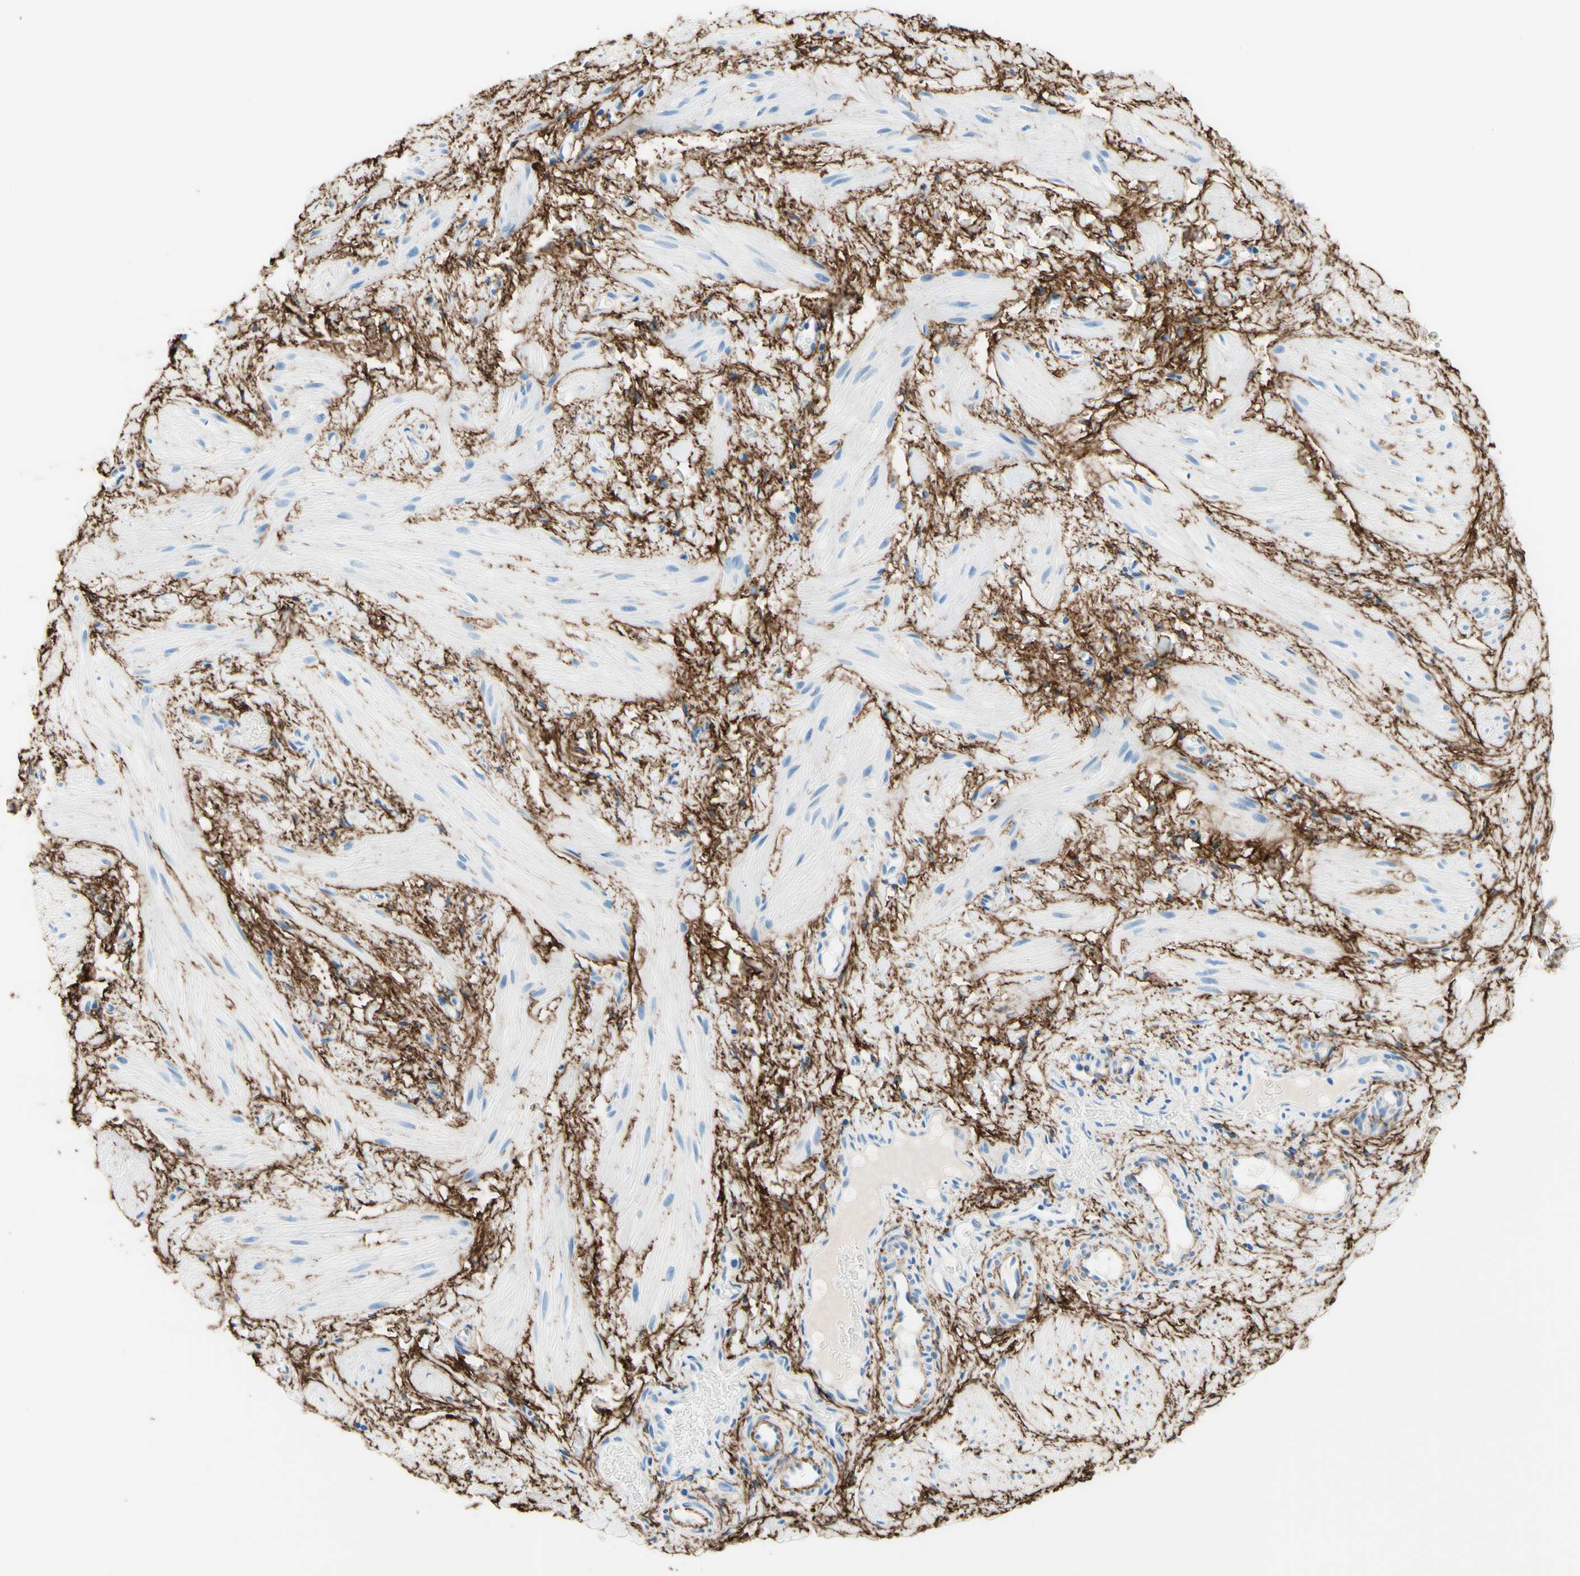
{"staining": {"intensity": "strong", "quantity": "25%-75%", "location": "cytoplasmic/membranous"}, "tissue": "smooth muscle", "cell_type": "Smooth muscle cells", "image_type": "normal", "snomed": [{"axis": "morphology", "description": "Normal tissue, NOS"}, {"axis": "topography", "description": "Smooth muscle"}], "caption": "Benign smooth muscle was stained to show a protein in brown. There is high levels of strong cytoplasmic/membranous staining in about 25%-75% of smooth muscle cells.", "gene": "MFAP5", "patient": {"sex": "male", "age": 16}}